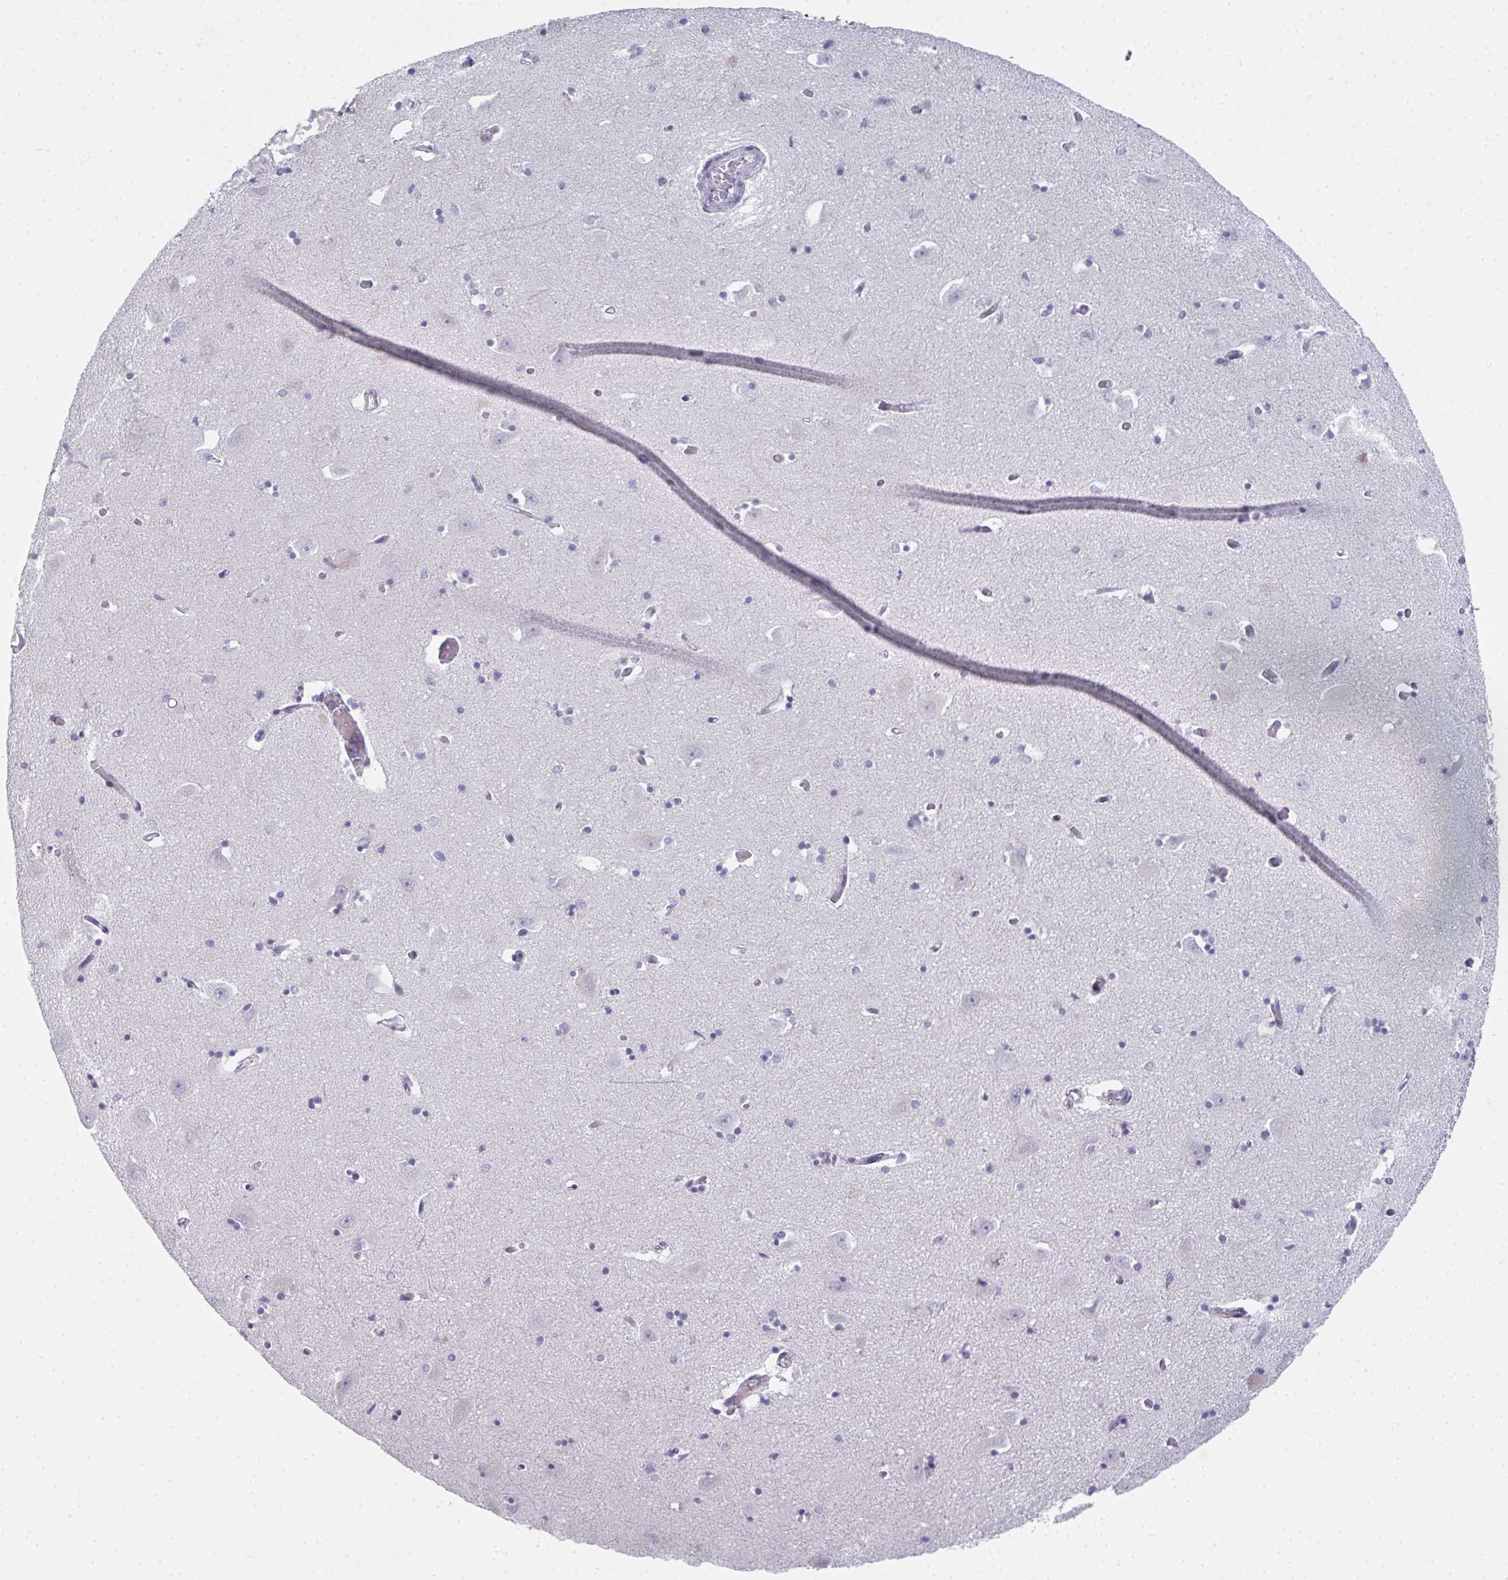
{"staining": {"intensity": "negative", "quantity": "none", "location": "none"}, "tissue": "caudate", "cell_type": "Glial cells", "image_type": "normal", "snomed": [{"axis": "morphology", "description": "Normal tissue, NOS"}, {"axis": "topography", "description": "Lateral ventricle wall"}, {"axis": "topography", "description": "Hippocampus"}], "caption": "A high-resolution histopathology image shows immunohistochemistry staining of unremarkable caudate, which demonstrates no significant positivity in glial cells.", "gene": "A1CF", "patient": {"sex": "female", "age": 63}}